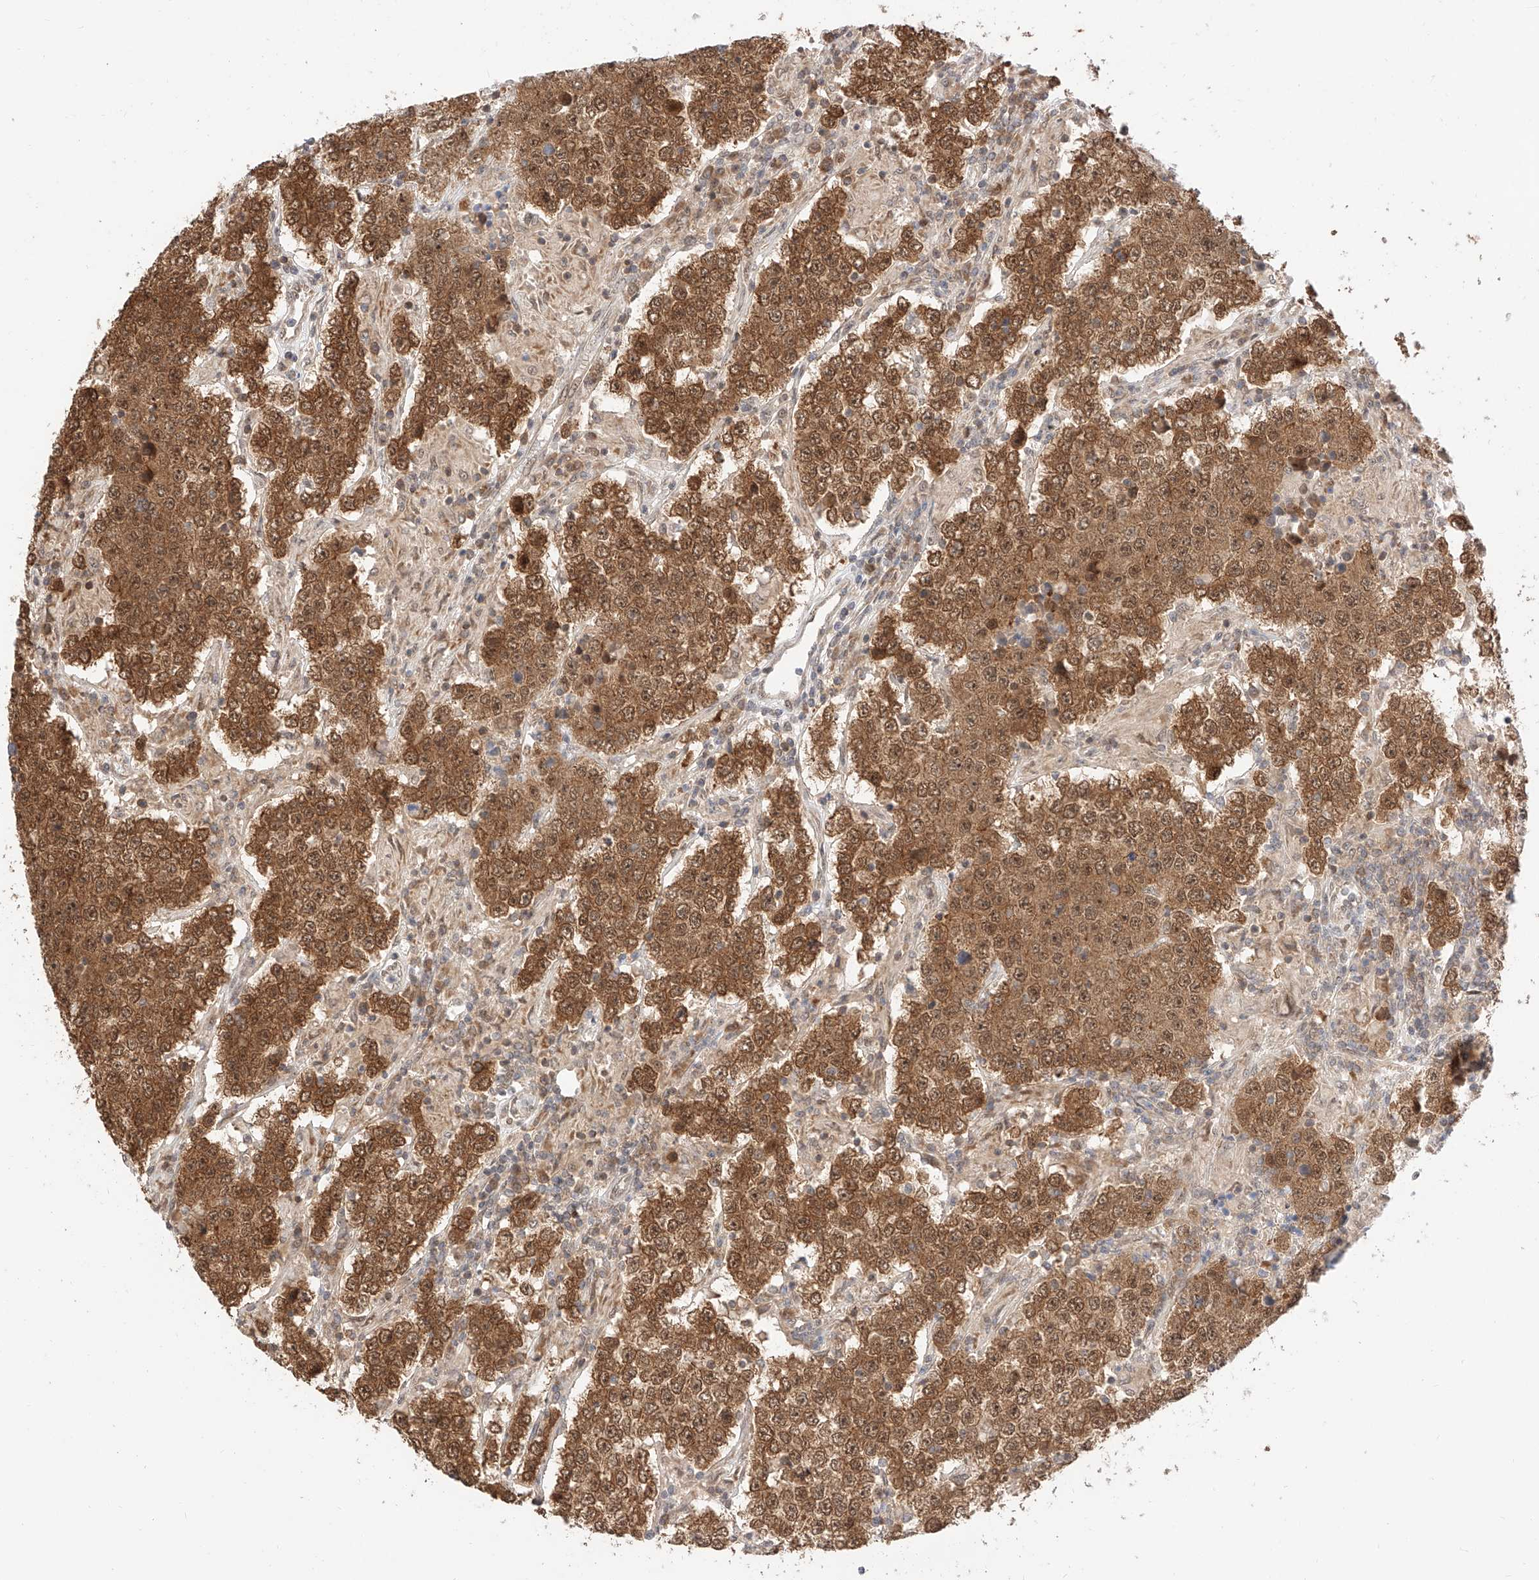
{"staining": {"intensity": "moderate", "quantity": ">75%", "location": "cytoplasmic/membranous,nuclear"}, "tissue": "testis cancer", "cell_type": "Tumor cells", "image_type": "cancer", "snomed": [{"axis": "morphology", "description": "Normal tissue, NOS"}, {"axis": "morphology", "description": "Urothelial carcinoma, High grade"}, {"axis": "morphology", "description": "Seminoma, NOS"}, {"axis": "morphology", "description": "Carcinoma, Embryonal, NOS"}, {"axis": "topography", "description": "Urinary bladder"}, {"axis": "topography", "description": "Testis"}], "caption": "Testis high-grade urothelial carcinoma was stained to show a protein in brown. There is medium levels of moderate cytoplasmic/membranous and nuclear positivity in about >75% of tumor cells. The protein is shown in brown color, while the nuclei are stained blue.", "gene": "EIF4H", "patient": {"sex": "male", "age": 41}}